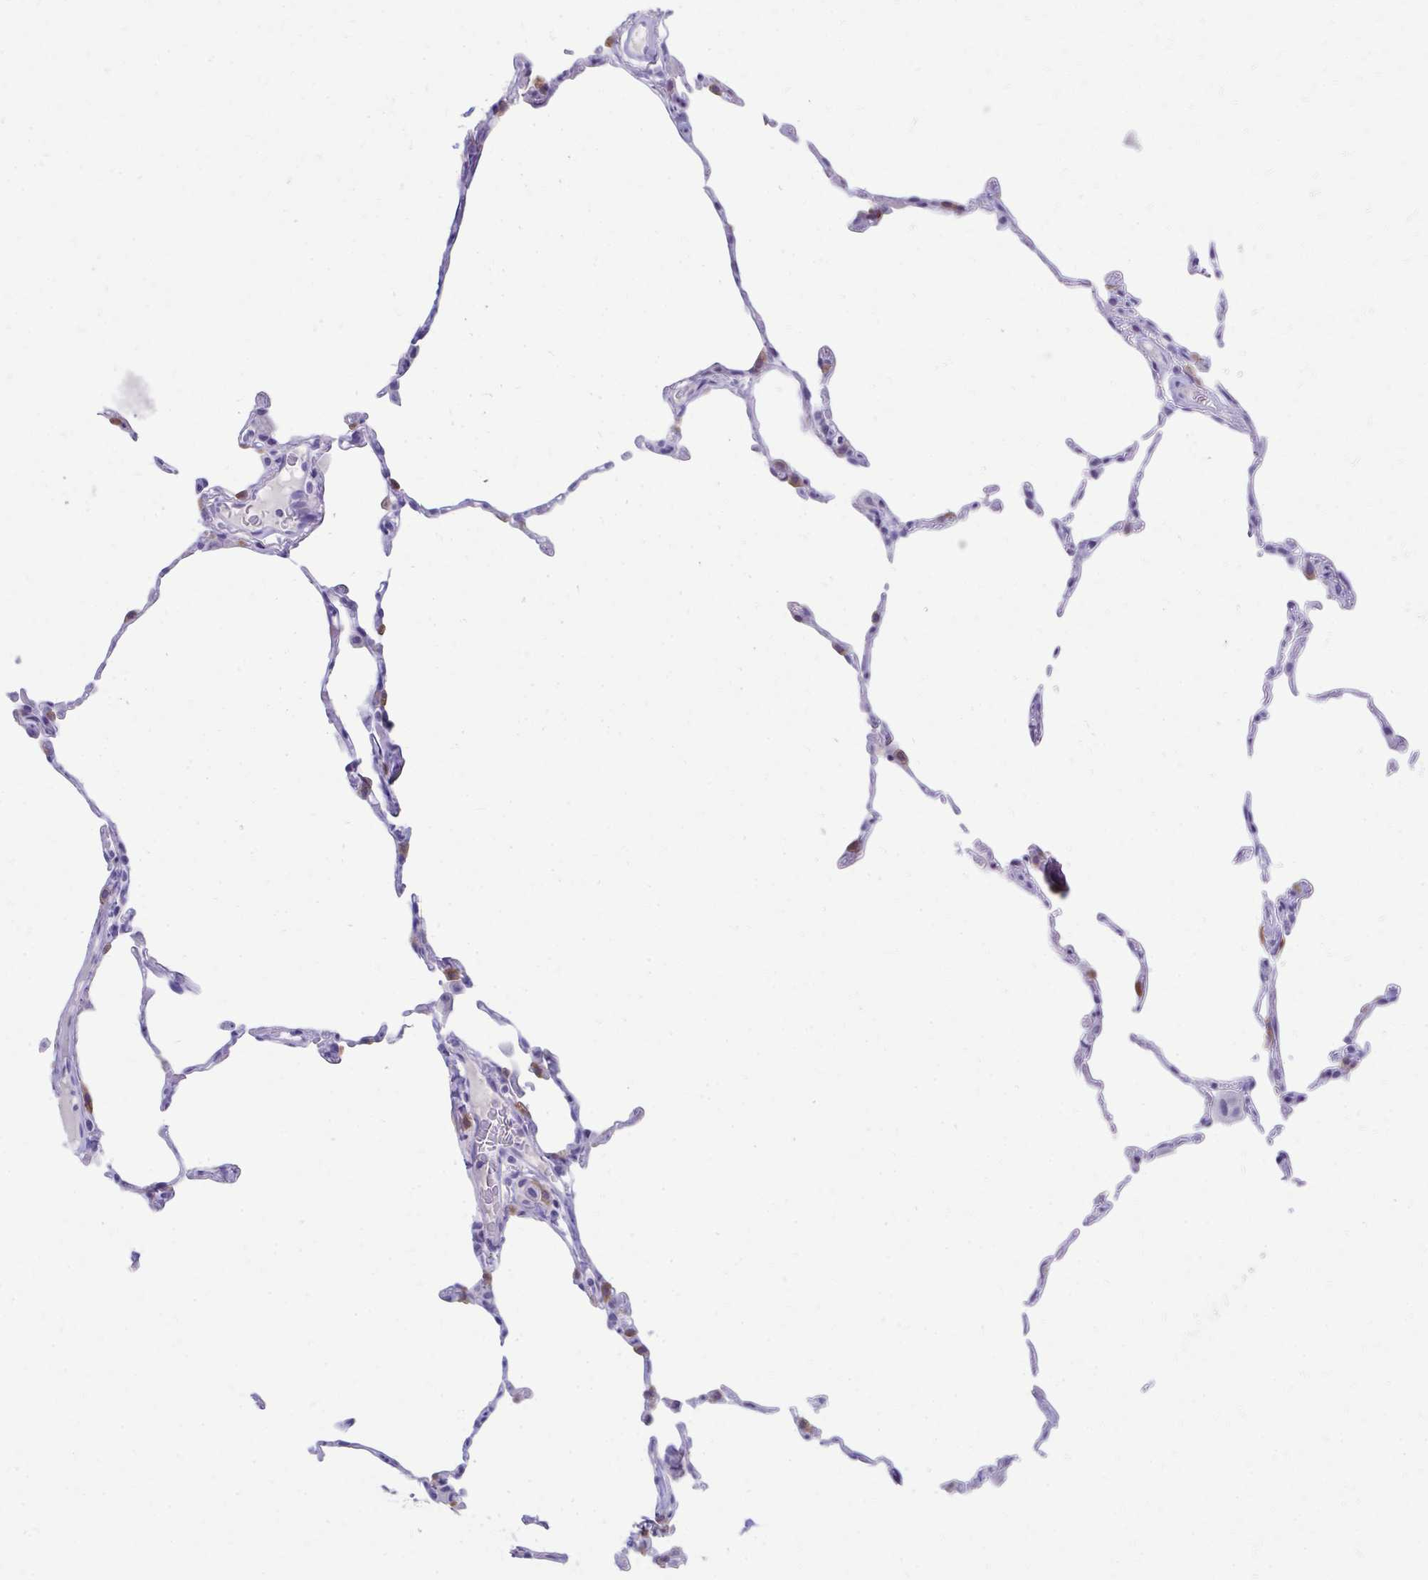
{"staining": {"intensity": "moderate", "quantity": "<25%", "location": "cytoplasmic/membranous"}, "tissue": "lung", "cell_type": "Alveolar cells", "image_type": "normal", "snomed": [{"axis": "morphology", "description": "Normal tissue, NOS"}, {"axis": "topography", "description": "Lung"}], "caption": "High-power microscopy captured an immunohistochemistry photomicrograph of unremarkable lung, revealing moderate cytoplasmic/membranous staining in approximately <25% of alveolar cells.", "gene": "SEC14L3", "patient": {"sex": "female", "age": 57}}